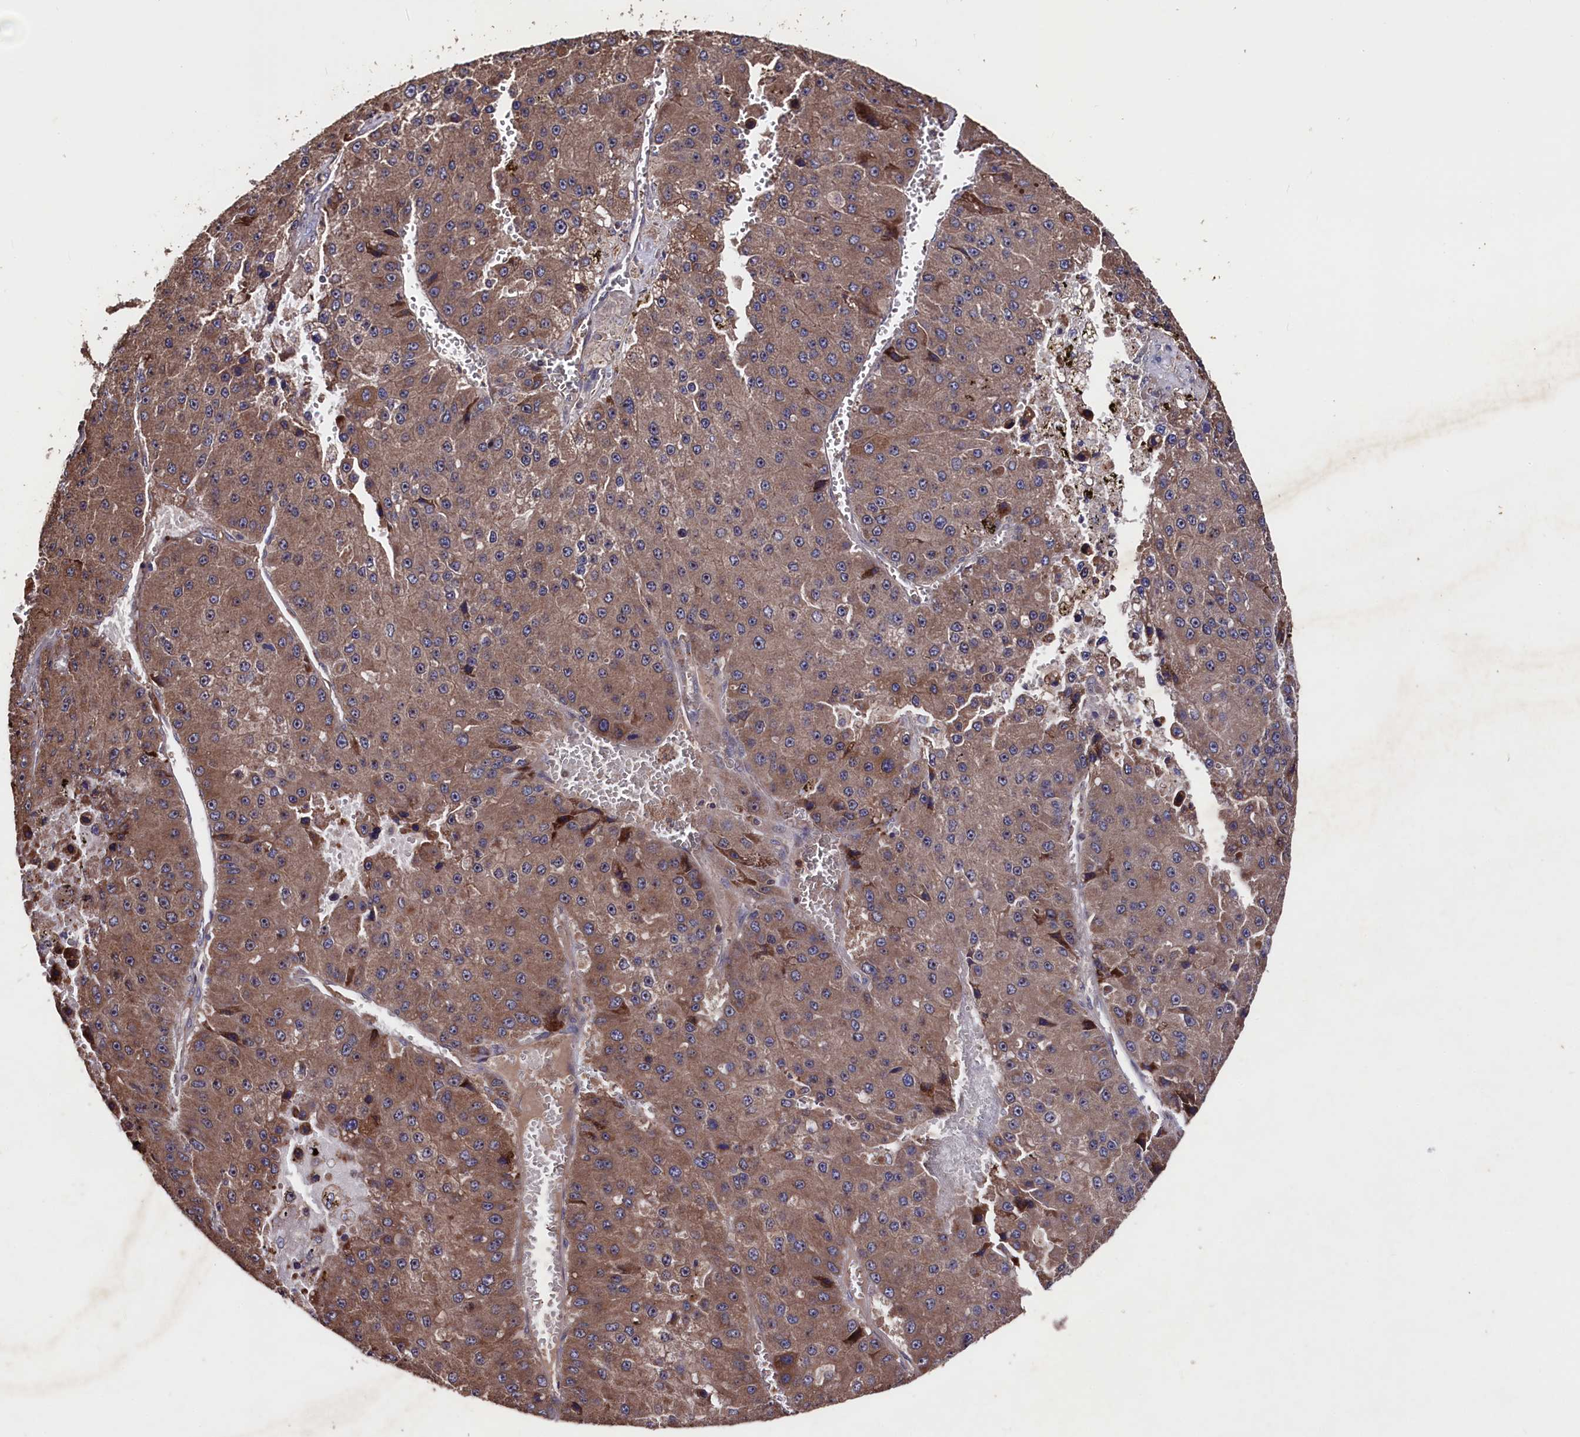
{"staining": {"intensity": "moderate", "quantity": ">75%", "location": "cytoplasmic/membranous"}, "tissue": "liver cancer", "cell_type": "Tumor cells", "image_type": "cancer", "snomed": [{"axis": "morphology", "description": "Carcinoma, Hepatocellular, NOS"}, {"axis": "topography", "description": "Liver"}], "caption": "This histopathology image shows immunohistochemistry staining of hepatocellular carcinoma (liver), with medium moderate cytoplasmic/membranous staining in approximately >75% of tumor cells.", "gene": "MYO1H", "patient": {"sex": "female", "age": 73}}